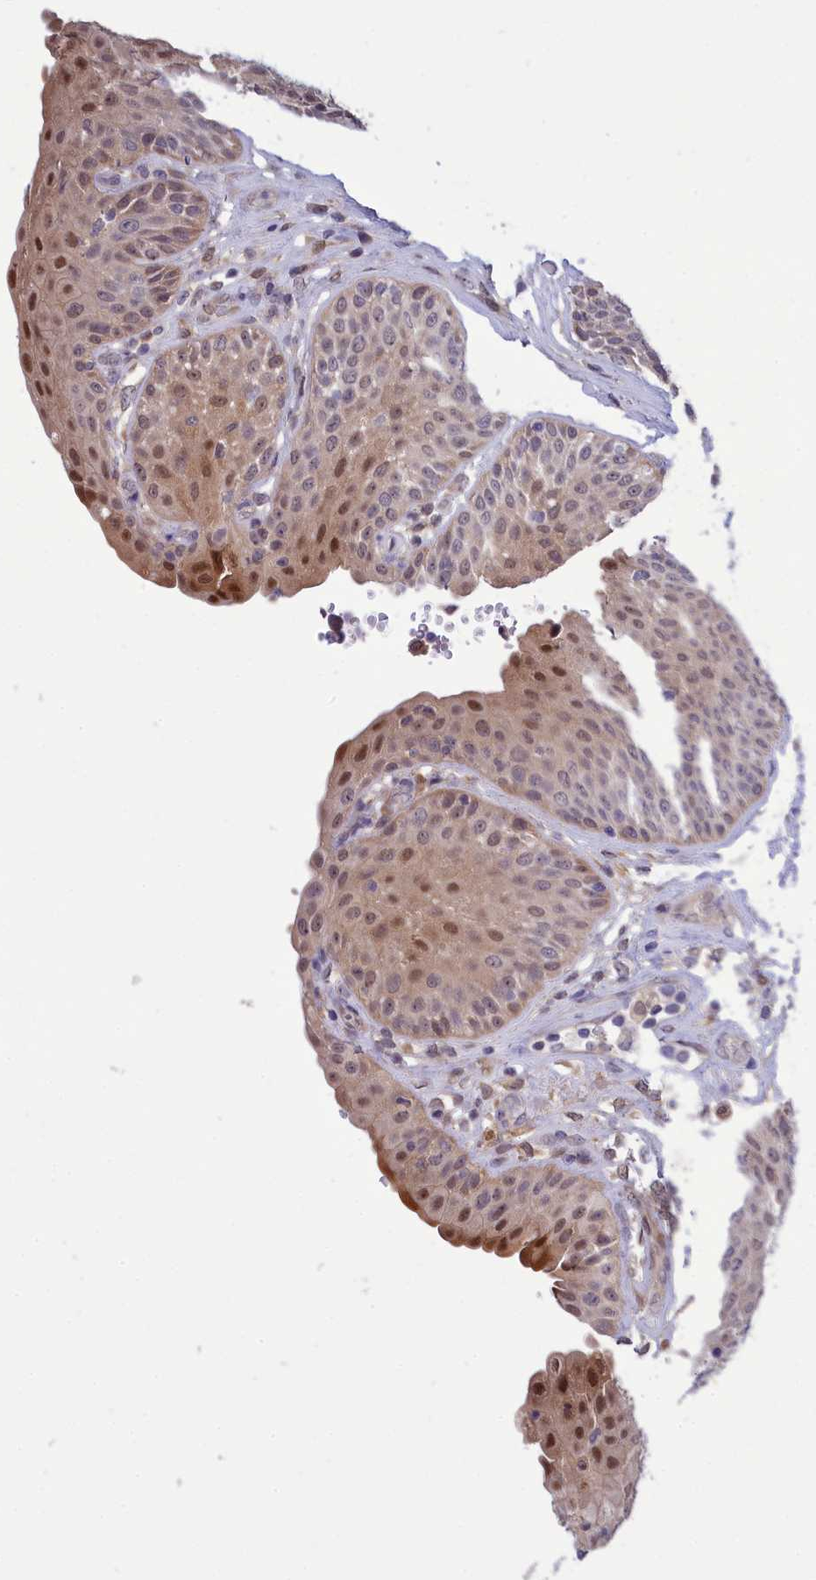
{"staining": {"intensity": "moderate", "quantity": "<25%", "location": "cytoplasmic/membranous,nuclear"}, "tissue": "urinary bladder", "cell_type": "Urothelial cells", "image_type": "normal", "snomed": [{"axis": "morphology", "description": "Normal tissue, NOS"}, {"axis": "topography", "description": "Urinary bladder"}], "caption": "An image of human urinary bladder stained for a protein exhibits moderate cytoplasmic/membranous,nuclear brown staining in urothelial cells.", "gene": "KCTD14", "patient": {"sex": "female", "age": 62}}